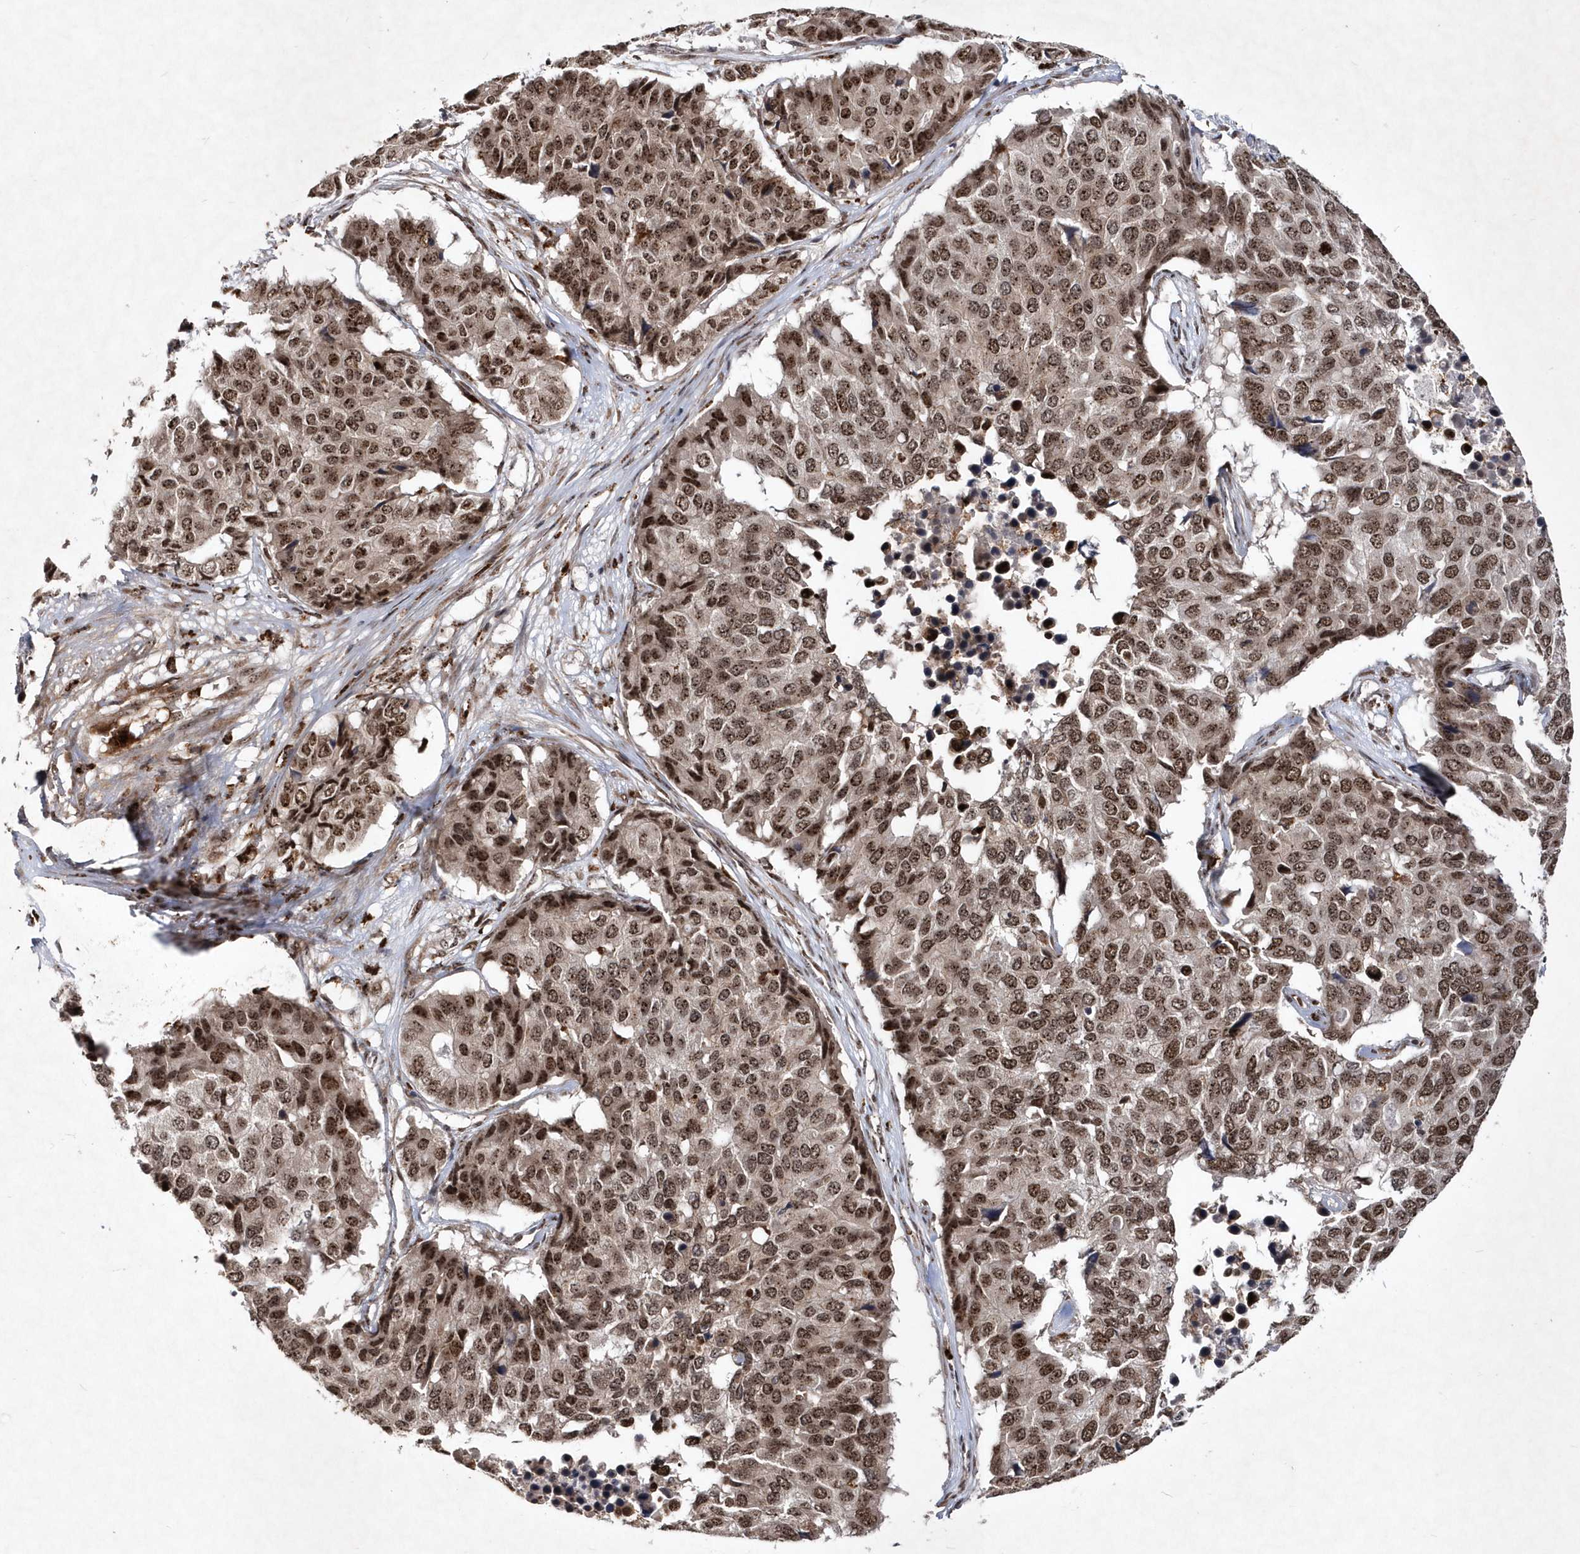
{"staining": {"intensity": "moderate", "quantity": ">75%", "location": "nuclear"}, "tissue": "pancreatic cancer", "cell_type": "Tumor cells", "image_type": "cancer", "snomed": [{"axis": "morphology", "description": "Adenocarcinoma, NOS"}, {"axis": "topography", "description": "Pancreas"}], "caption": "Approximately >75% of tumor cells in pancreatic adenocarcinoma demonstrate moderate nuclear protein positivity as visualized by brown immunohistochemical staining.", "gene": "SOWAHB", "patient": {"sex": "male", "age": 50}}